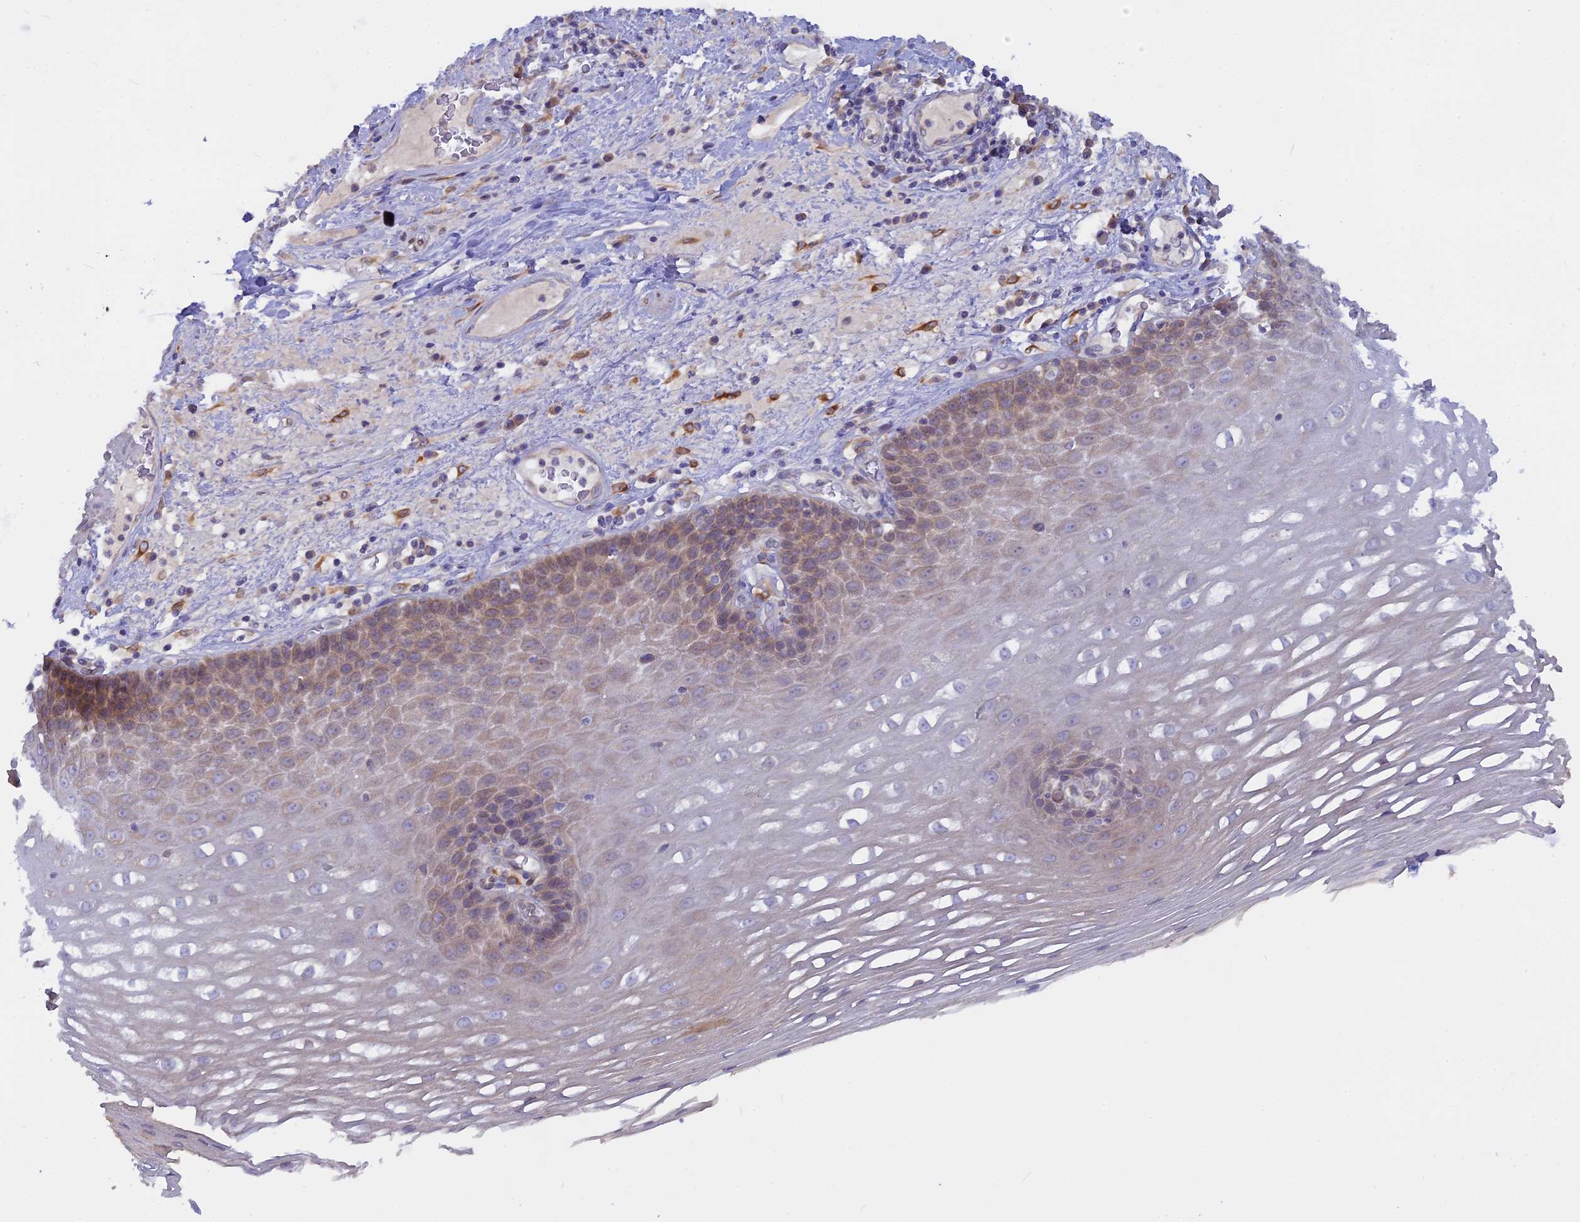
{"staining": {"intensity": "weak", "quantity": "25%-75%", "location": "cytoplasmic/membranous"}, "tissue": "esophagus", "cell_type": "Squamous epithelial cells", "image_type": "normal", "snomed": [{"axis": "morphology", "description": "Normal tissue, NOS"}, {"axis": "topography", "description": "Esophagus"}], "caption": "Brown immunohistochemical staining in benign human esophagus displays weak cytoplasmic/membranous expression in approximately 25%-75% of squamous epithelial cells. Nuclei are stained in blue.", "gene": "TLCD1", "patient": {"sex": "male", "age": 62}}